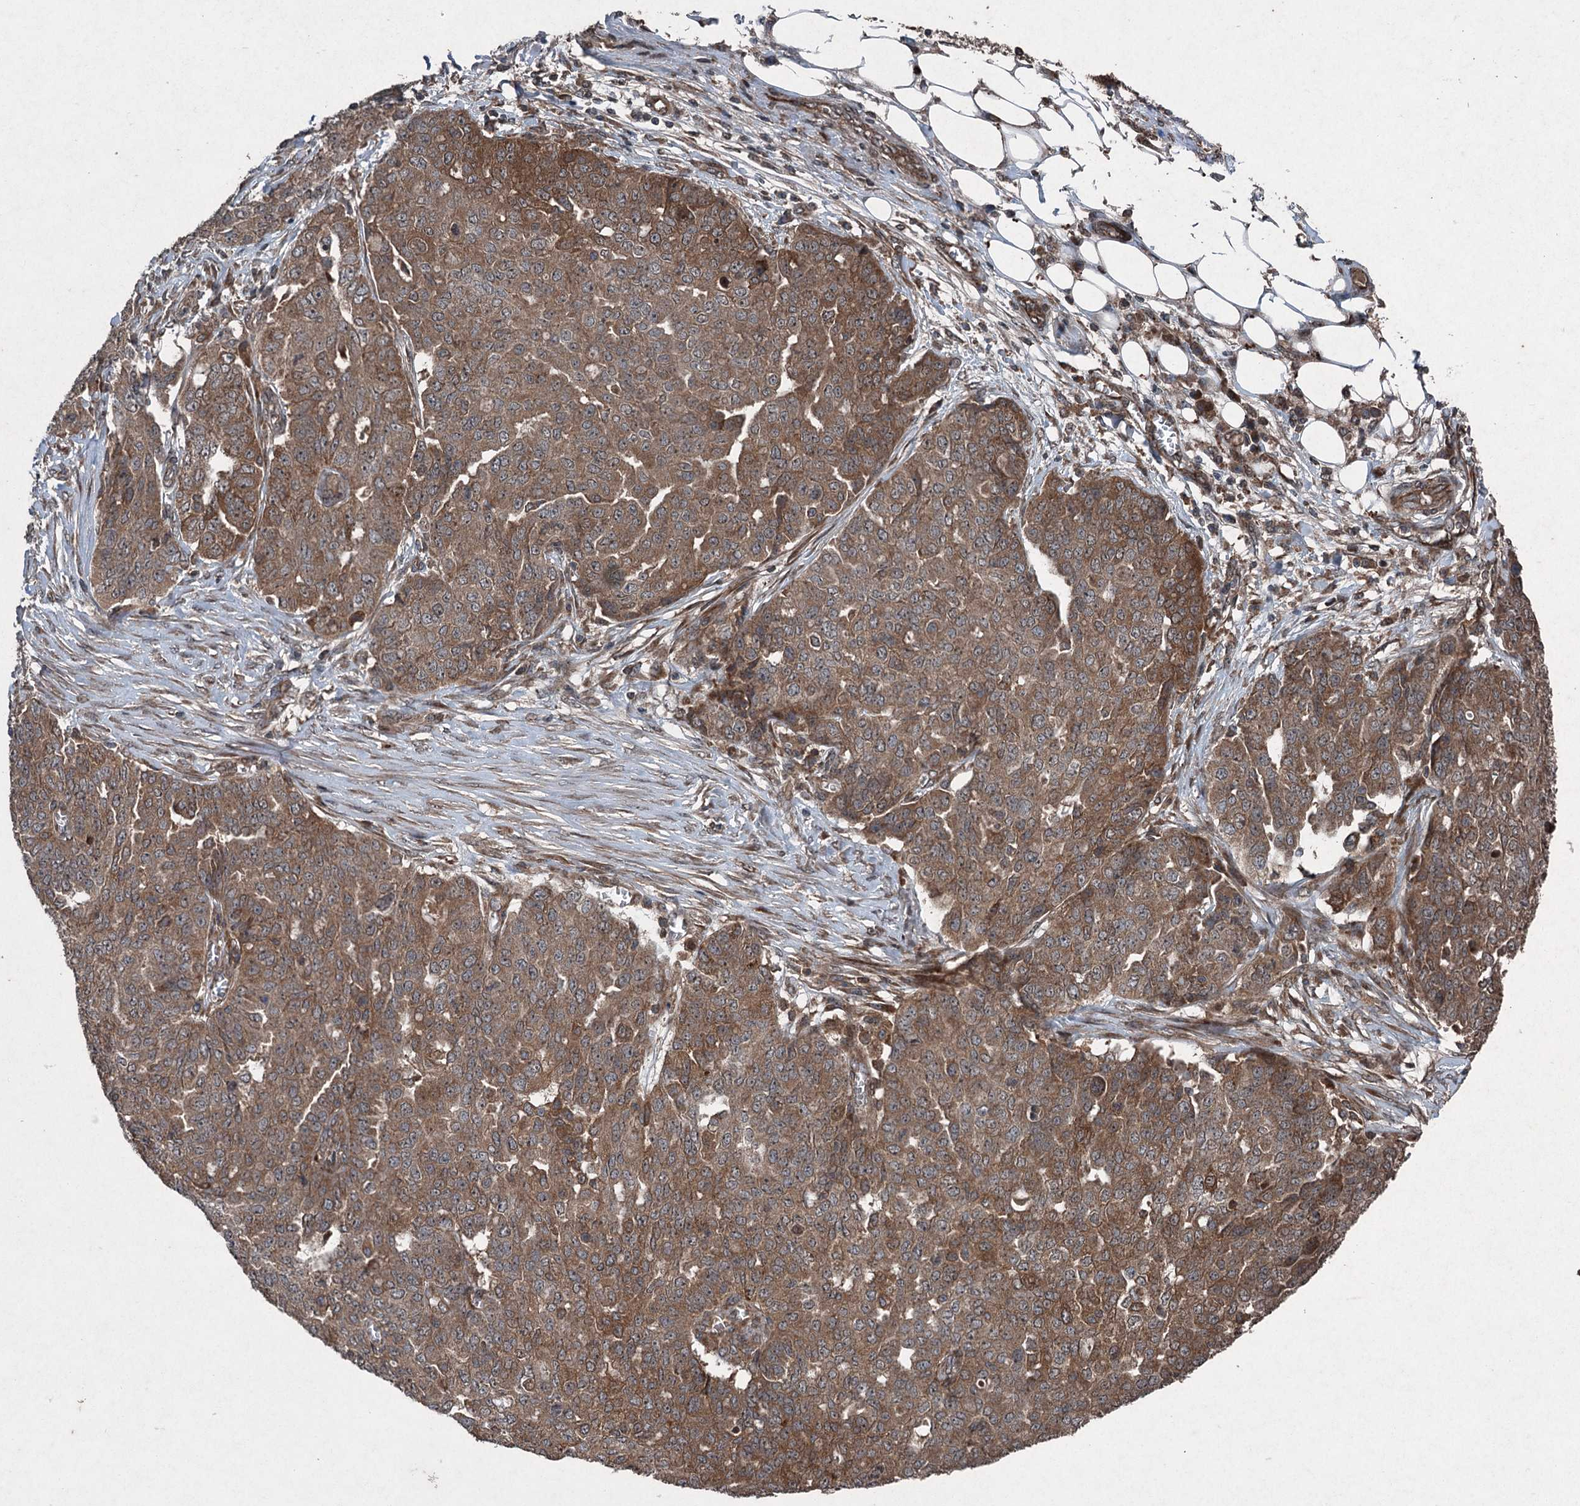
{"staining": {"intensity": "moderate", "quantity": ">75%", "location": "cytoplasmic/membranous"}, "tissue": "ovarian cancer", "cell_type": "Tumor cells", "image_type": "cancer", "snomed": [{"axis": "morphology", "description": "Cystadenocarcinoma, serous, NOS"}, {"axis": "topography", "description": "Soft tissue"}, {"axis": "topography", "description": "Ovary"}], "caption": "A brown stain labels moderate cytoplasmic/membranous expression of a protein in human ovarian cancer (serous cystadenocarcinoma) tumor cells. (DAB (3,3'-diaminobenzidine) IHC, brown staining for protein, blue staining for nuclei).", "gene": "ALAS1", "patient": {"sex": "female", "age": 57}}